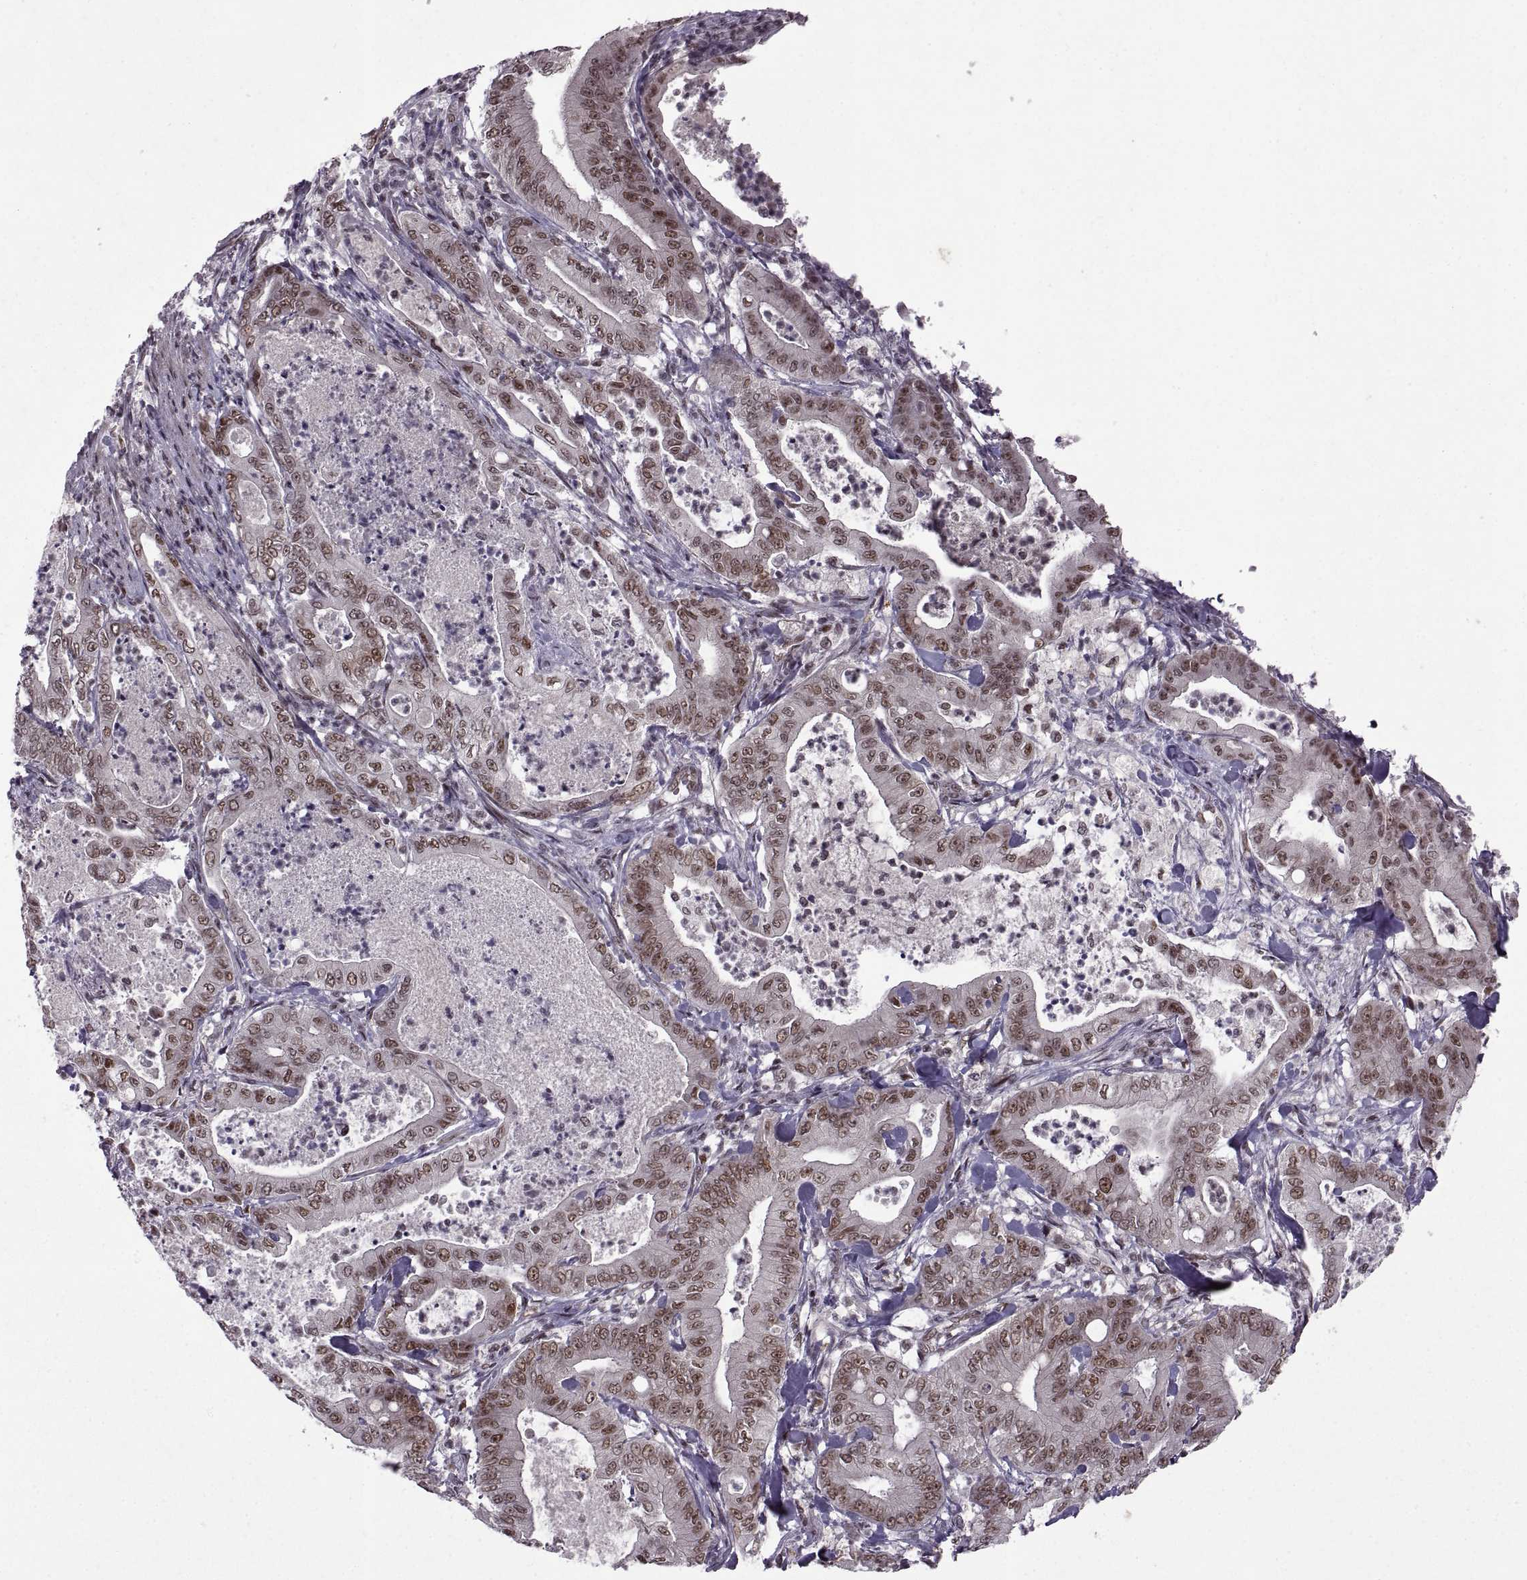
{"staining": {"intensity": "moderate", "quantity": "25%-75%", "location": "nuclear"}, "tissue": "pancreatic cancer", "cell_type": "Tumor cells", "image_type": "cancer", "snomed": [{"axis": "morphology", "description": "Adenocarcinoma, NOS"}, {"axis": "topography", "description": "Pancreas"}], "caption": "The photomicrograph reveals a brown stain indicating the presence of a protein in the nuclear of tumor cells in pancreatic cancer. (Stains: DAB (3,3'-diaminobenzidine) in brown, nuclei in blue, Microscopy: brightfield microscopy at high magnification).", "gene": "MT1E", "patient": {"sex": "male", "age": 71}}